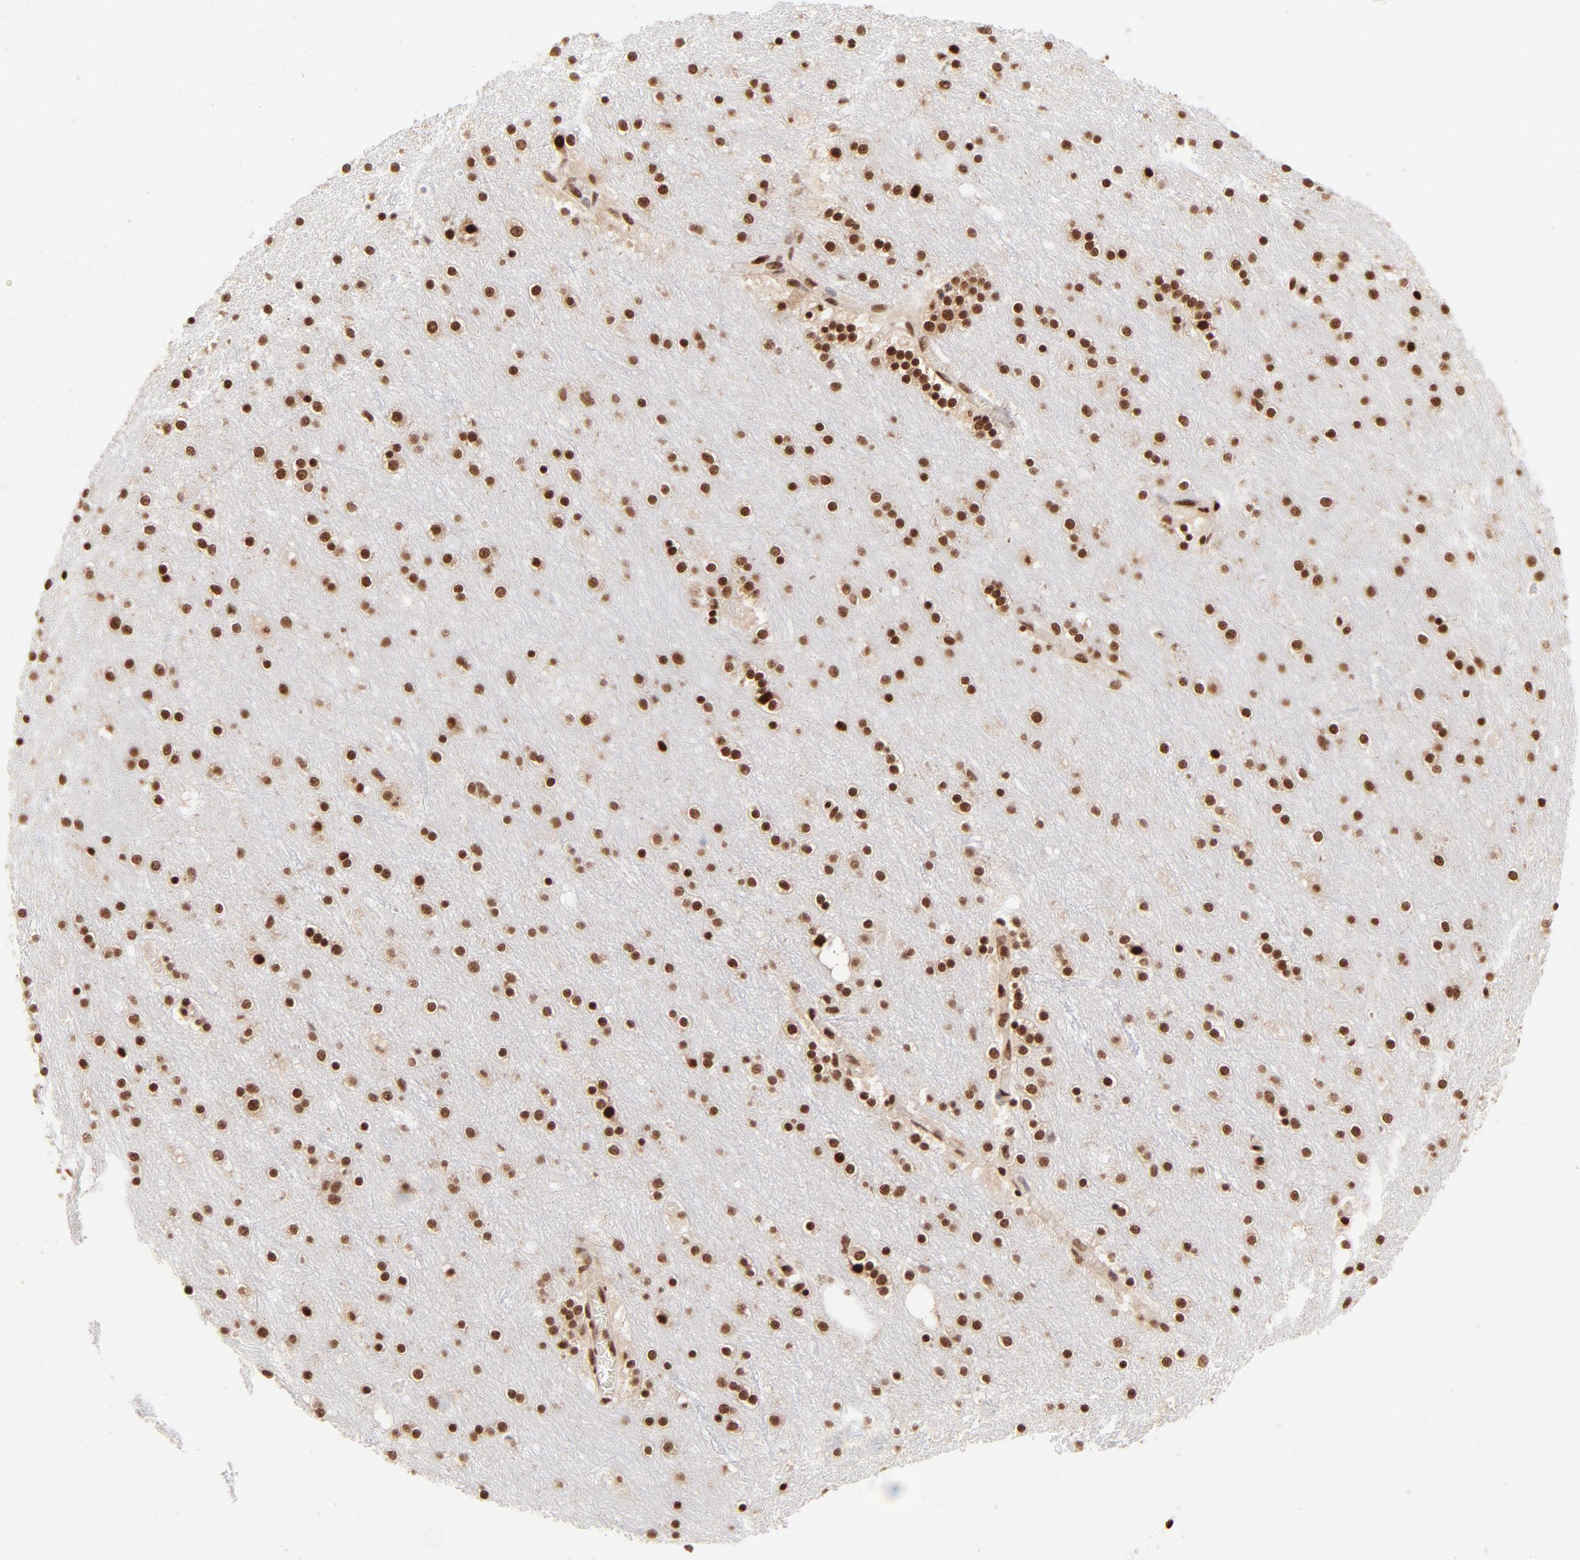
{"staining": {"intensity": "strong", "quantity": ">75%", "location": "nuclear"}, "tissue": "cerebral cortex", "cell_type": "Endothelial cells", "image_type": "normal", "snomed": [{"axis": "morphology", "description": "Normal tissue, NOS"}, {"axis": "topography", "description": "Cerebral cortex"}], "caption": "Endothelial cells exhibit high levels of strong nuclear staining in approximately >75% of cells in unremarkable cerebral cortex. The staining was performed using DAB, with brown indicating positive protein expression. Nuclei are stained blue with hematoxylin.", "gene": "TARDBP", "patient": {"sex": "female", "age": 54}}